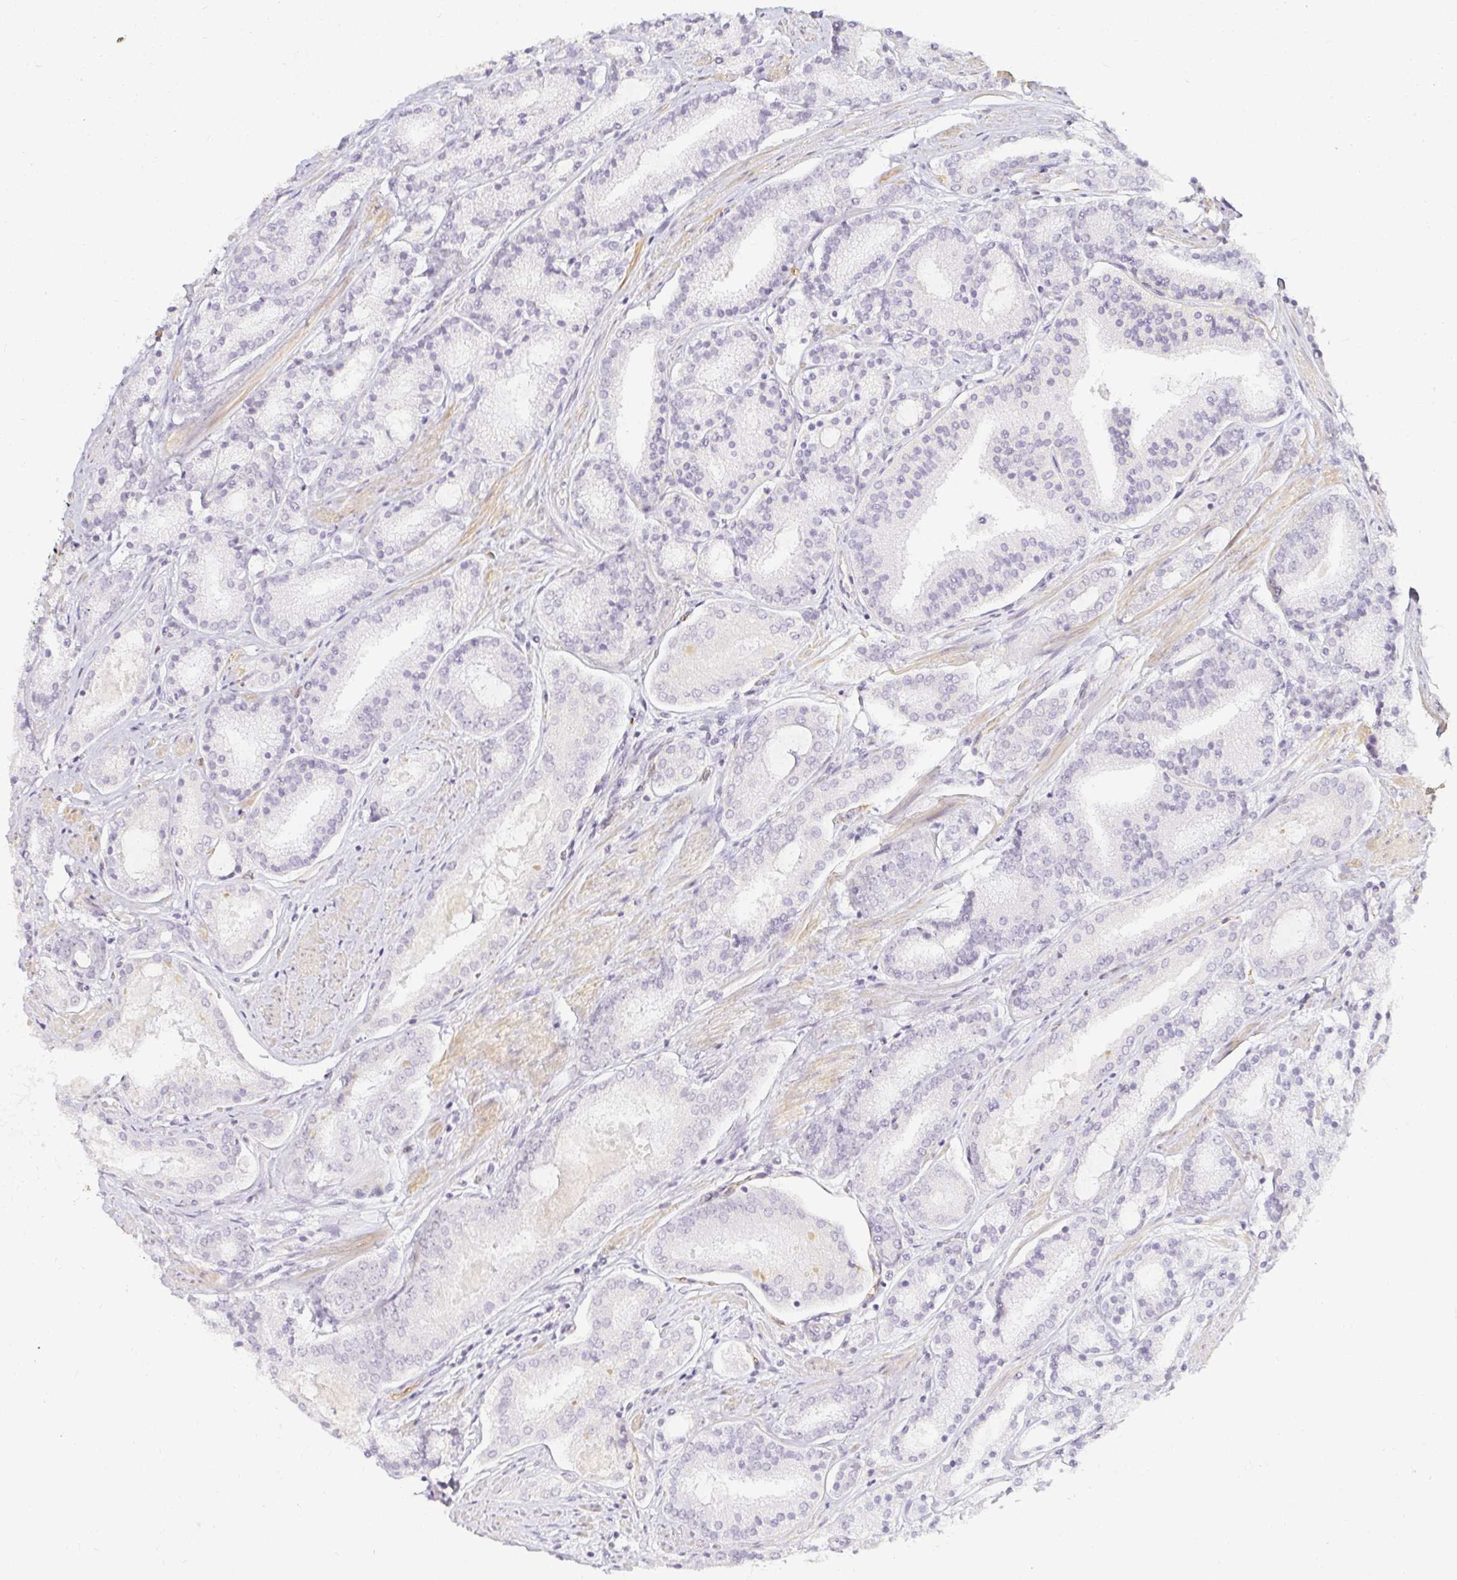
{"staining": {"intensity": "negative", "quantity": "none", "location": "none"}, "tissue": "prostate cancer", "cell_type": "Tumor cells", "image_type": "cancer", "snomed": [{"axis": "morphology", "description": "Adenocarcinoma, High grade"}, {"axis": "topography", "description": "Prostate"}], "caption": "Immunohistochemical staining of human prostate cancer (adenocarcinoma (high-grade)) shows no significant staining in tumor cells.", "gene": "ACAN", "patient": {"sex": "male", "age": 63}}